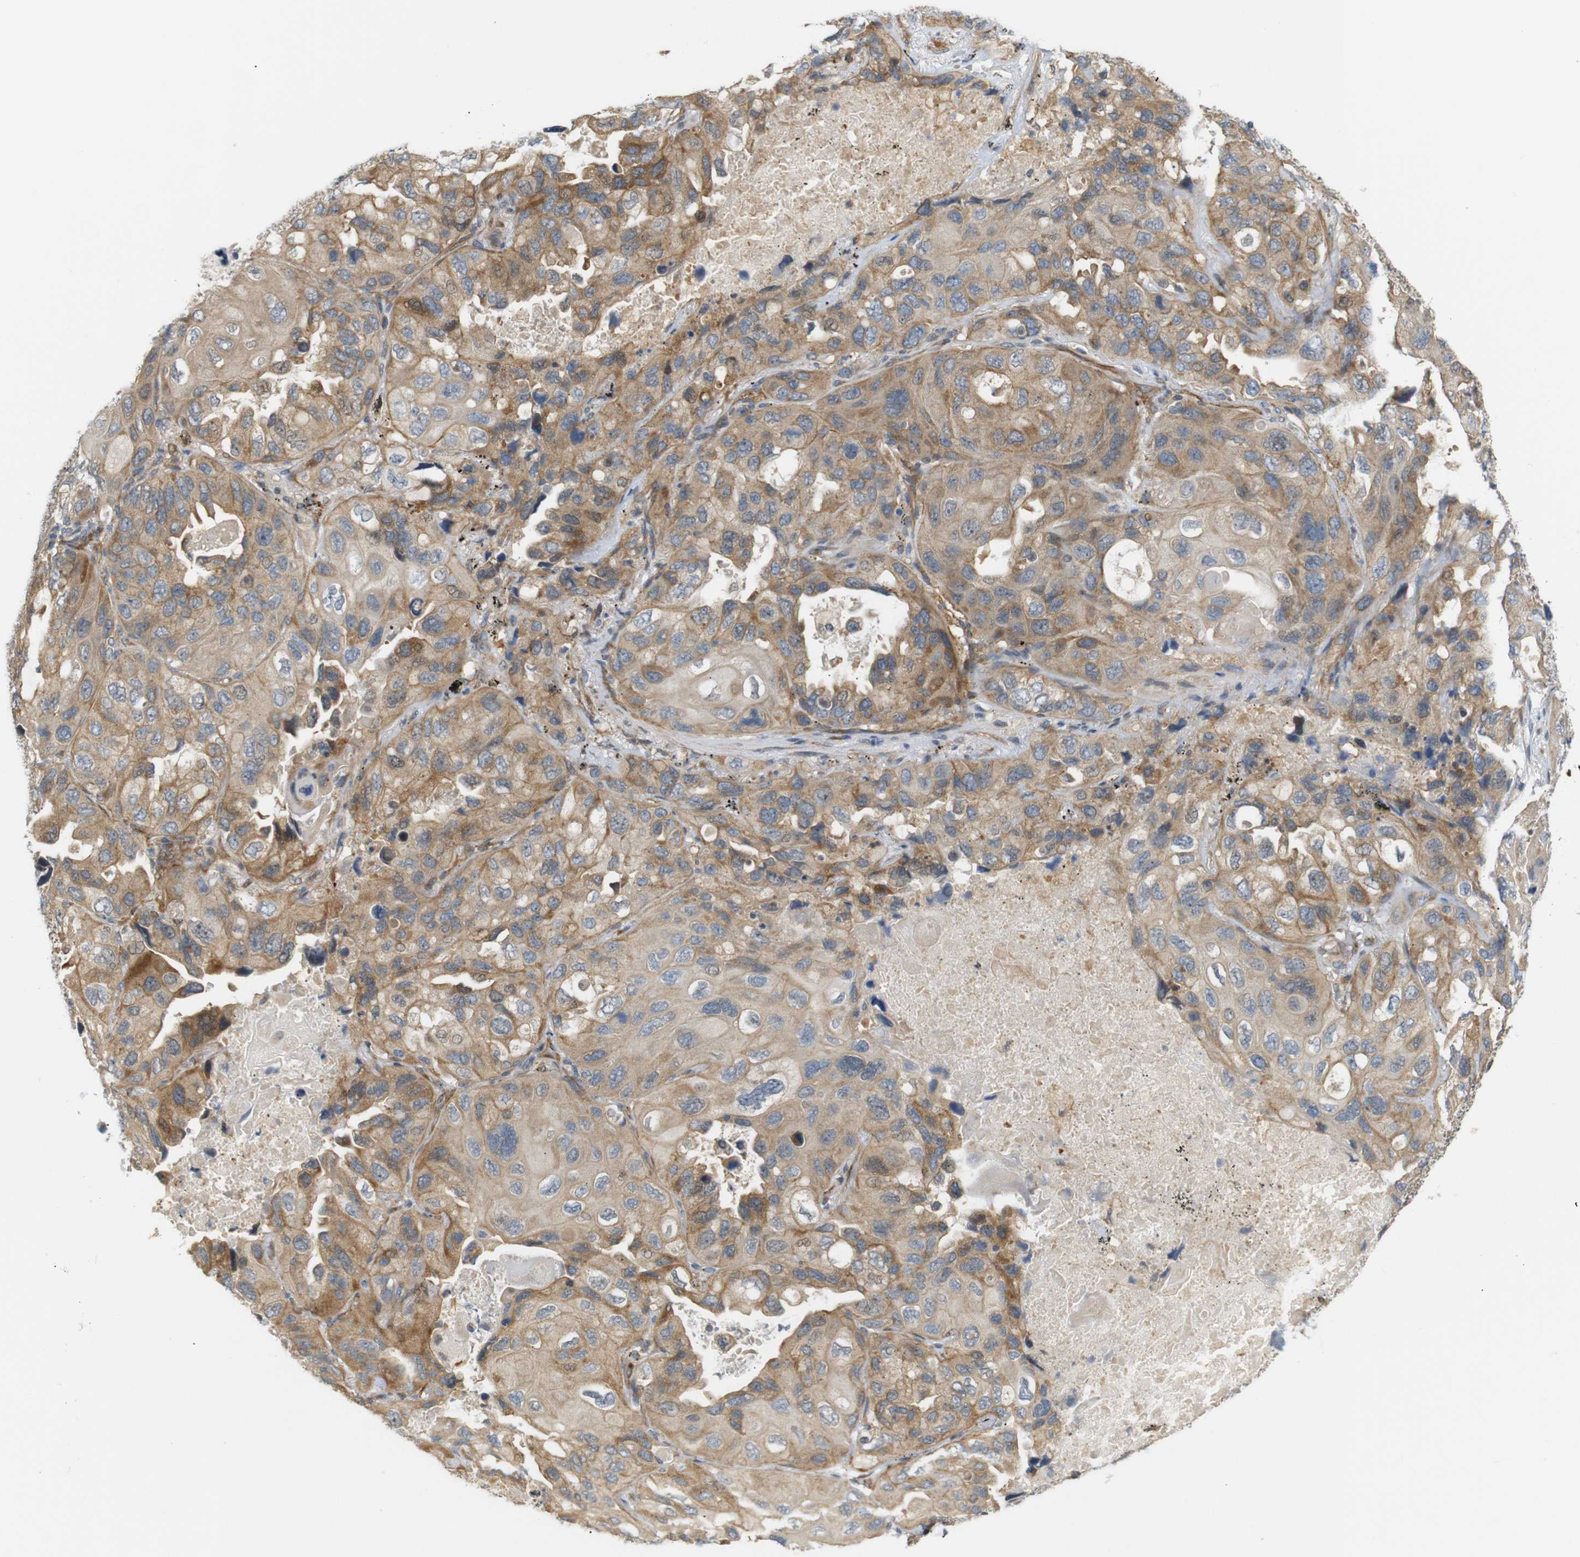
{"staining": {"intensity": "moderate", "quantity": ">75%", "location": "cytoplasmic/membranous"}, "tissue": "lung cancer", "cell_type": "Tumor cells", "image_type": "cancer", "snomed": [{"axis": "morphology", "description": "Squamous cell carcinoma, NOS"}, {"axis": "topography", "description": "Lung"}], "caption": "An immunohistochemistry (IHC) micrograph of tumor tissue is shown. Protein staining in brown highlights moderate cytoplasmic/membranous positivity in squamous cell carcinoma (lung) within tumor cells.", "gene": "RPTOR", "patient": {"sex": "female", "age": 73}}